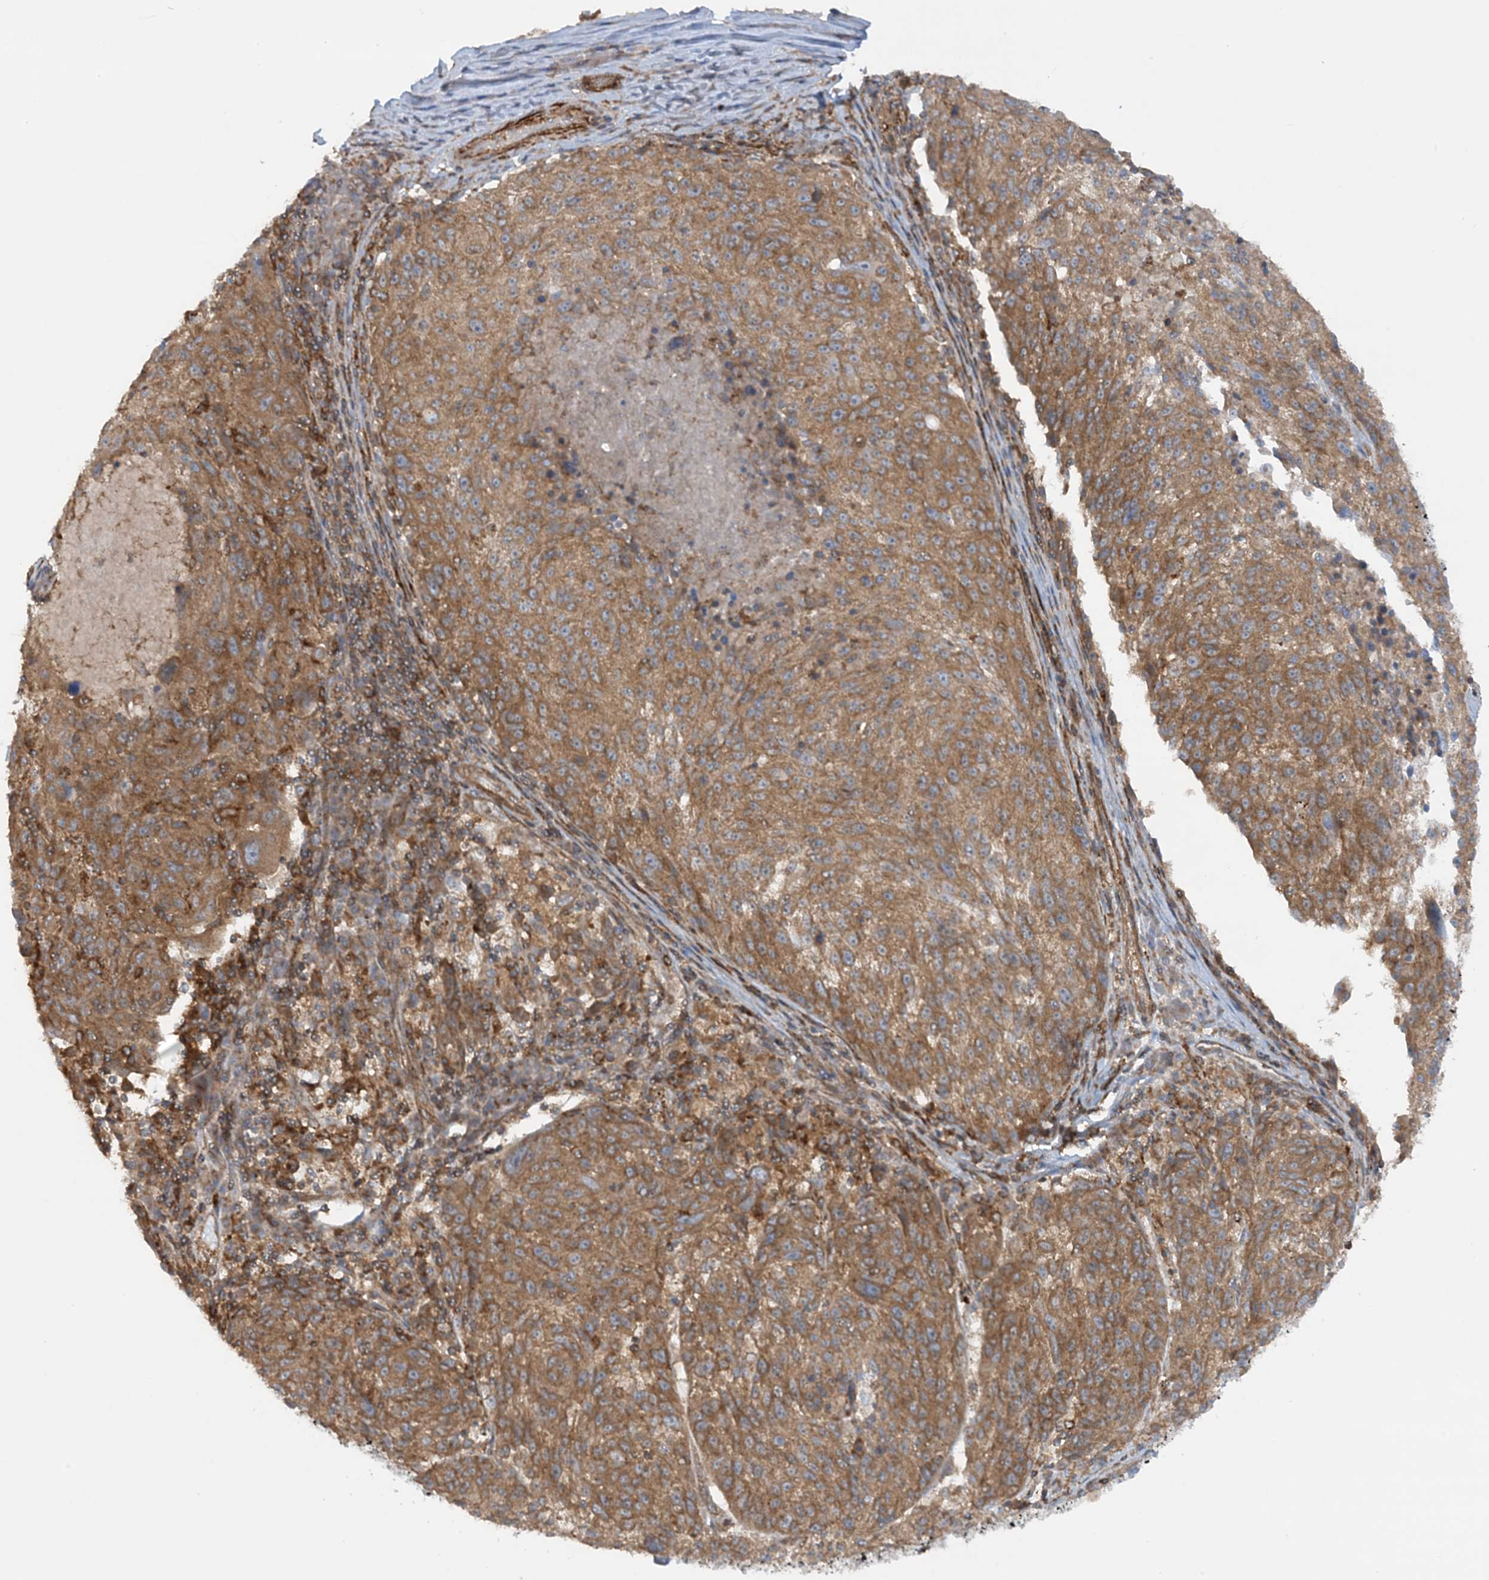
{"staining": {"intensity": "moderate", "quantity": ">75%", "location": "cytoplasmic/membranous"}, "tissue": "melanoma", "cell_type": "Tumor cells", "image_type": "cancer", "snomed": [{"axis": "morphology", "description": "Malignant melanoma, NOS"}, {"axis": "topography", "description": "Skin"}], "caption": "Protein positivity by immunohistochemistry shows moderate cytoplasmic/membranous staining in about >75% of tumor cells in malignant melanoma.", "gene": "STAM2", "patient": {"sex": "male", "age": 53}}